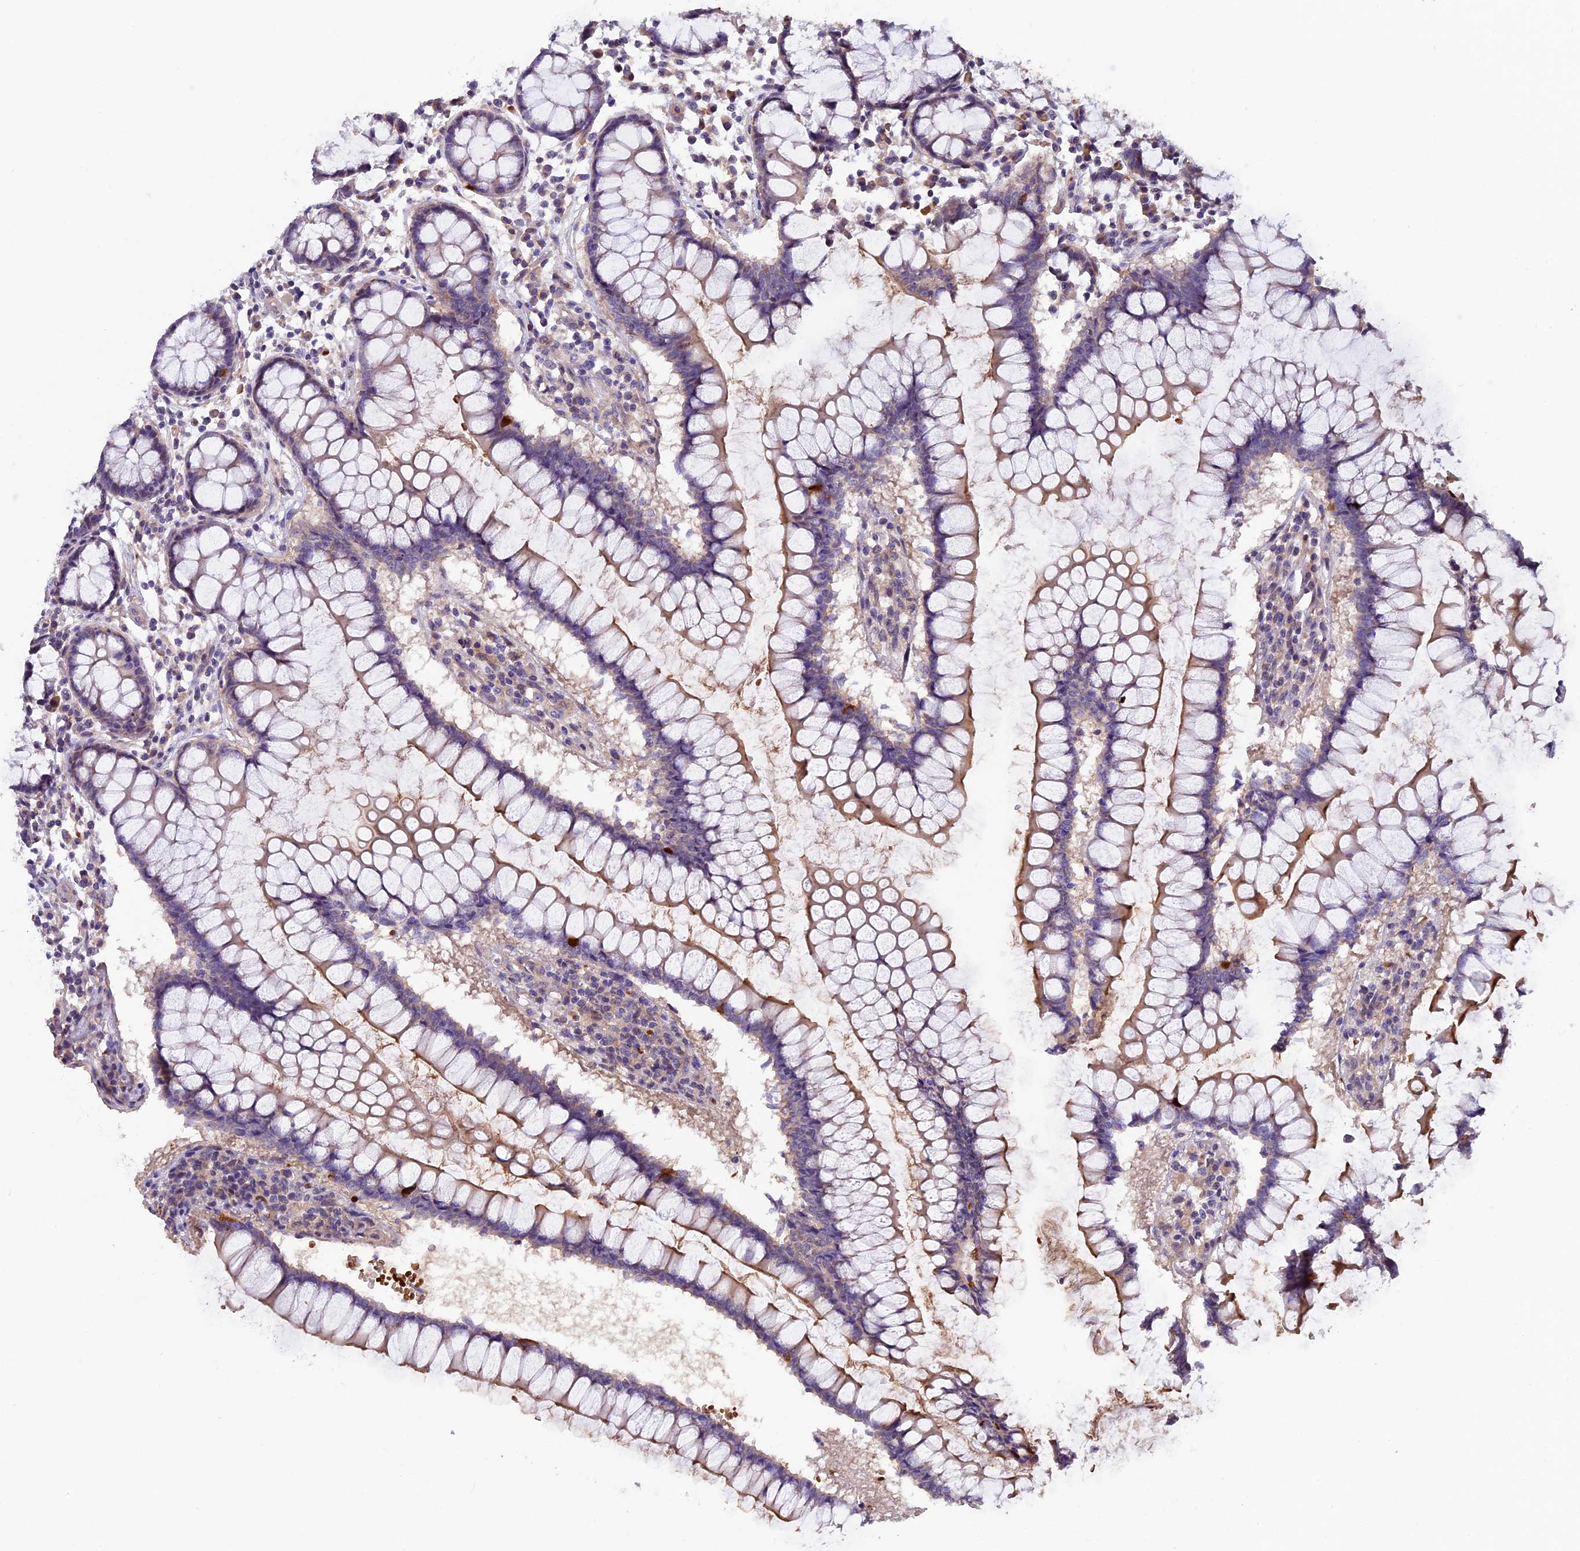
{"staining": {"intensity": "moderate", "quantity": "25%-75%", "location": "cytoplasmic/membranous"}, "tissue": "colon", "cell_type": "Glandular cells", "image_type": "normal", "snomed": [{"axis": "morphology", "description": "Normal tissue, NOS"}, {"axis": "morphology", "description": "Adenocarcinoma, NOS"}, {"axis": "topography", "description": "Colon"}], "caption": "Colon stained with immunohistochemistry displays moderate cytoplasmic/membranous expression in approximately 25%-75% of glandular cells.", "gene": "CCDC9B", "patient": {"sex": "female", "age": 55}}